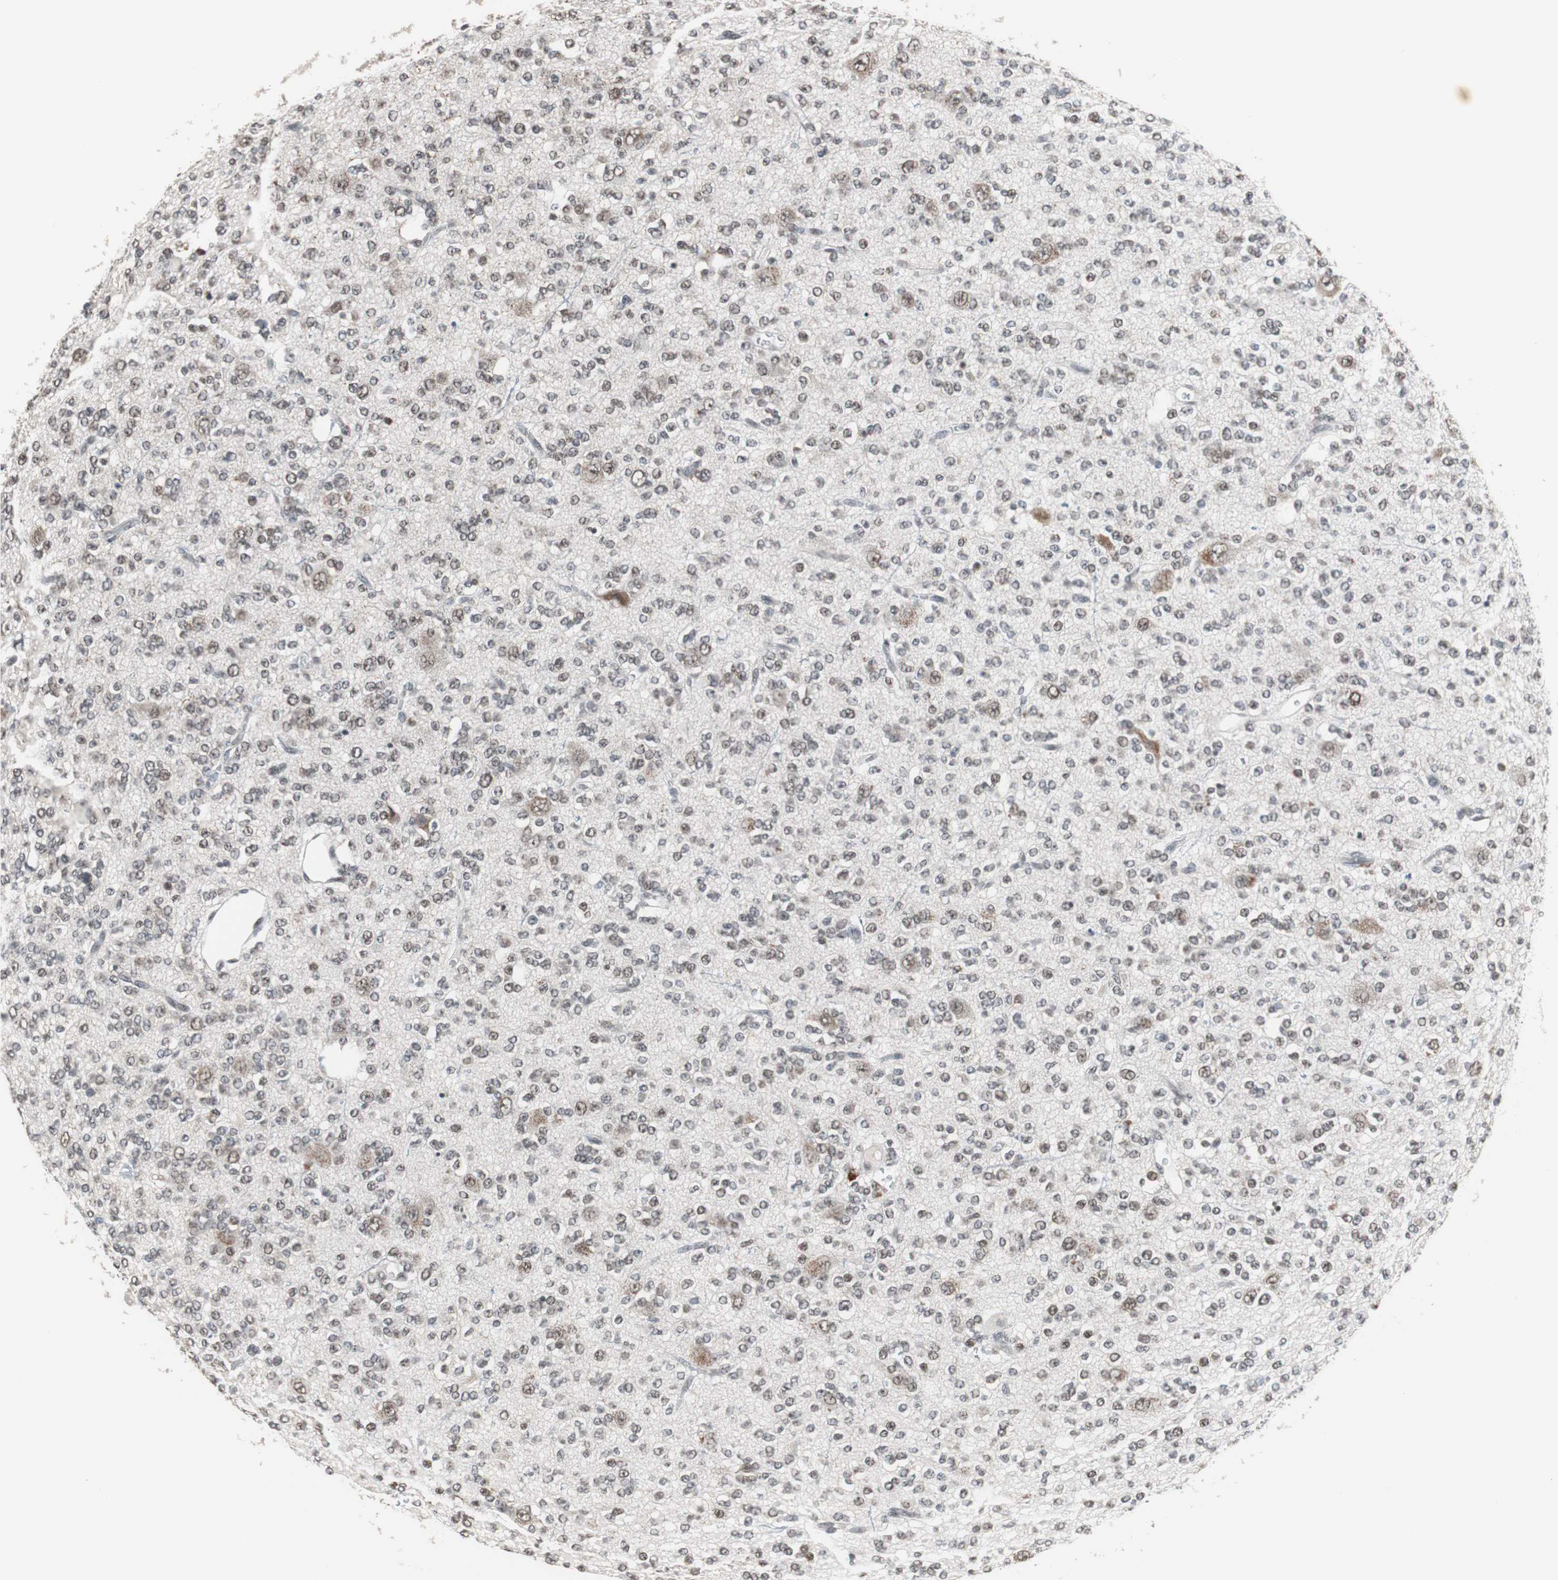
{"staining": {"intensity": "moderate", "quantity": "25%-75%", "location": "cytoplasmic/membranous,nuclear"}, "tissue": "glioma", "cell_type": "Tumor cells", "image_type": "cancer", "snomed": [{"axis": "morphology", "description": "Glioma, malignant, Low grade"}, {"axis": "topography", "description": "Brain"}], "caption": "Glioma stained with a protein marker exhibits moderate staining in tumor cells.", "gene": "TAF7", "patient": {"sex": "male", "age": 38}}